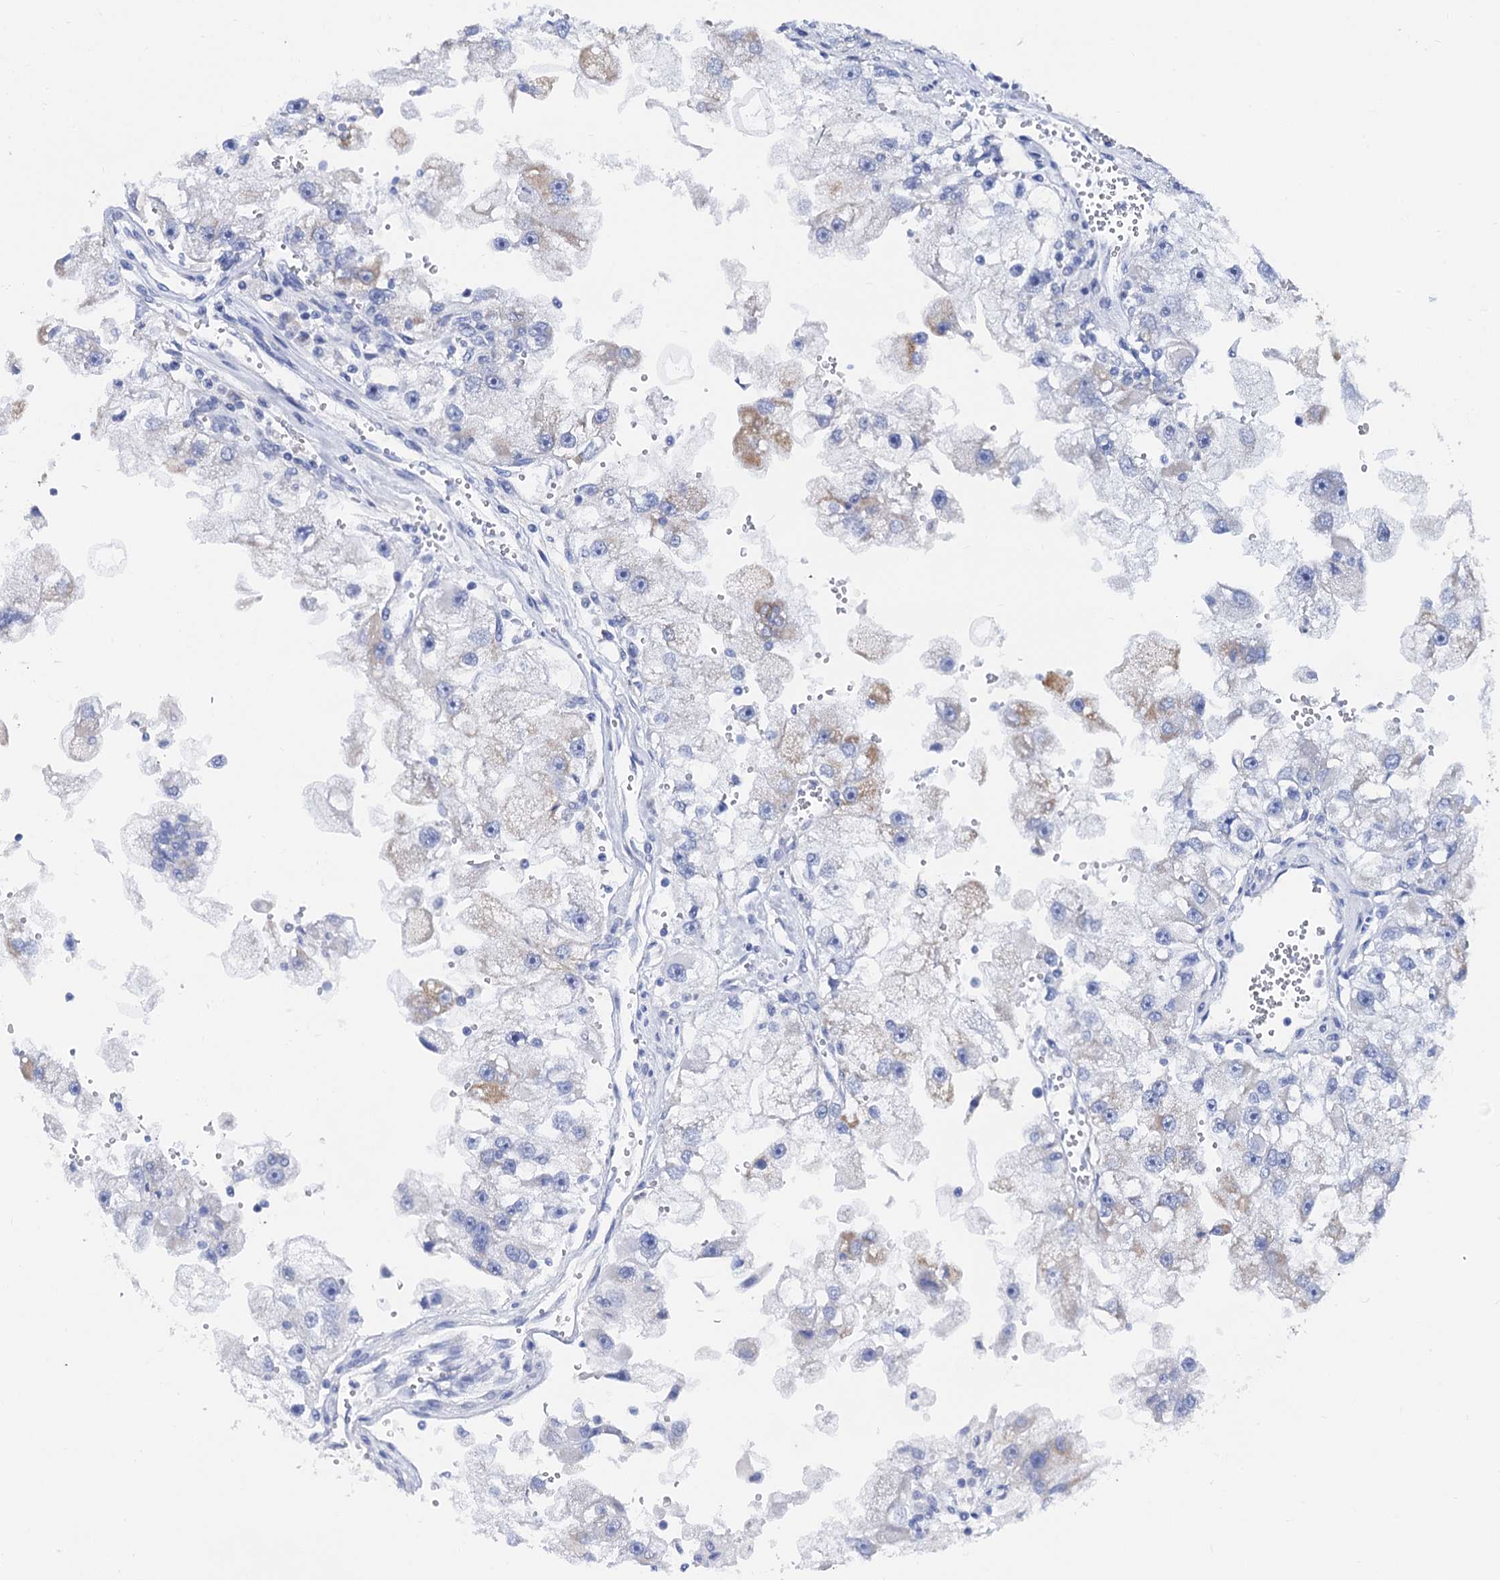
{"staining": {"intensity": "weak", "quantity": "<25%", "location": "cytoplasmic/membranous"}, "tissue": "renal cancer", "cell_type": "Tumor cells", "image_type": "cancer", "snomed": [{"axis": "morphology", "description": "Adenocarcinoma, NOS"}, {"axis": "topography", "description": "Kidney"}], "caption": "A micrograph of human renal cancer (adenocarcinoma) is negative for staining in tumor cells. The staining was performed using DAB to visualize the protein expression in brown, while the nuclei were stained in blue with hematoxylin (Magnification: 20x).", "gene": "ACADSB", "patient": {"sex": "male", "age": 63}}